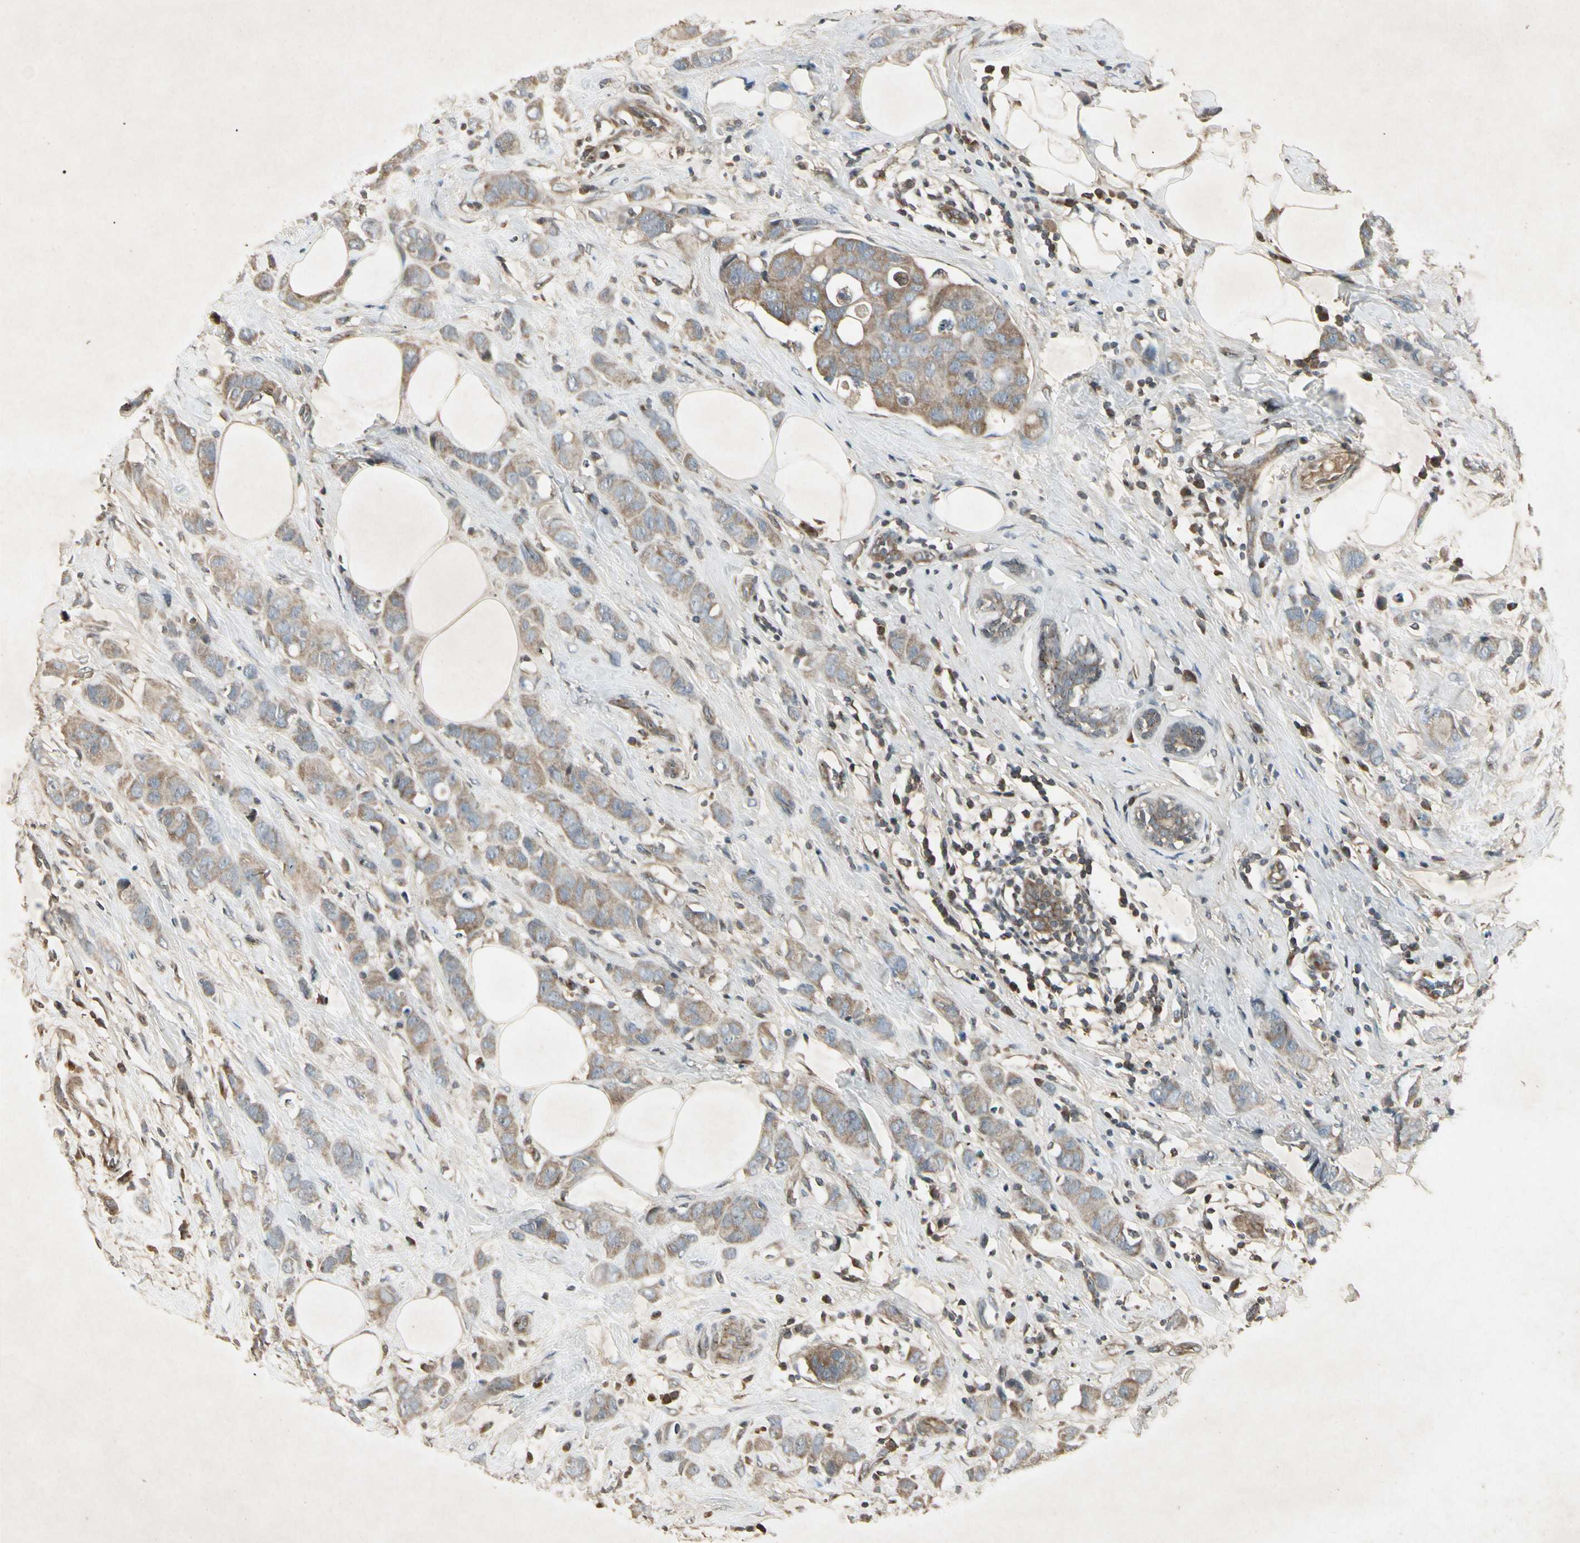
{"staining": {"intensity": "weak", "quantity": ">75%", "location": "cytoplasmic/membranous"}, "tissue": "breast cancer", "cell_type": "Tumor cells", "image_type": "cancer", "snomed": [{"axis": "morphology", "description": "Normal tissue, NOS"}, {"axis": "morphology", "description": "Duct carcinoma"}, {"axis": "topography", "description": "Breast"}], "caption": "Protein staining exhibits weak cytoplasmic/membranous positivity in approximately >75% of tumor cells in breast cancer.", "gene": "TEK", "patient": {"sex": "female", "age": 50}}